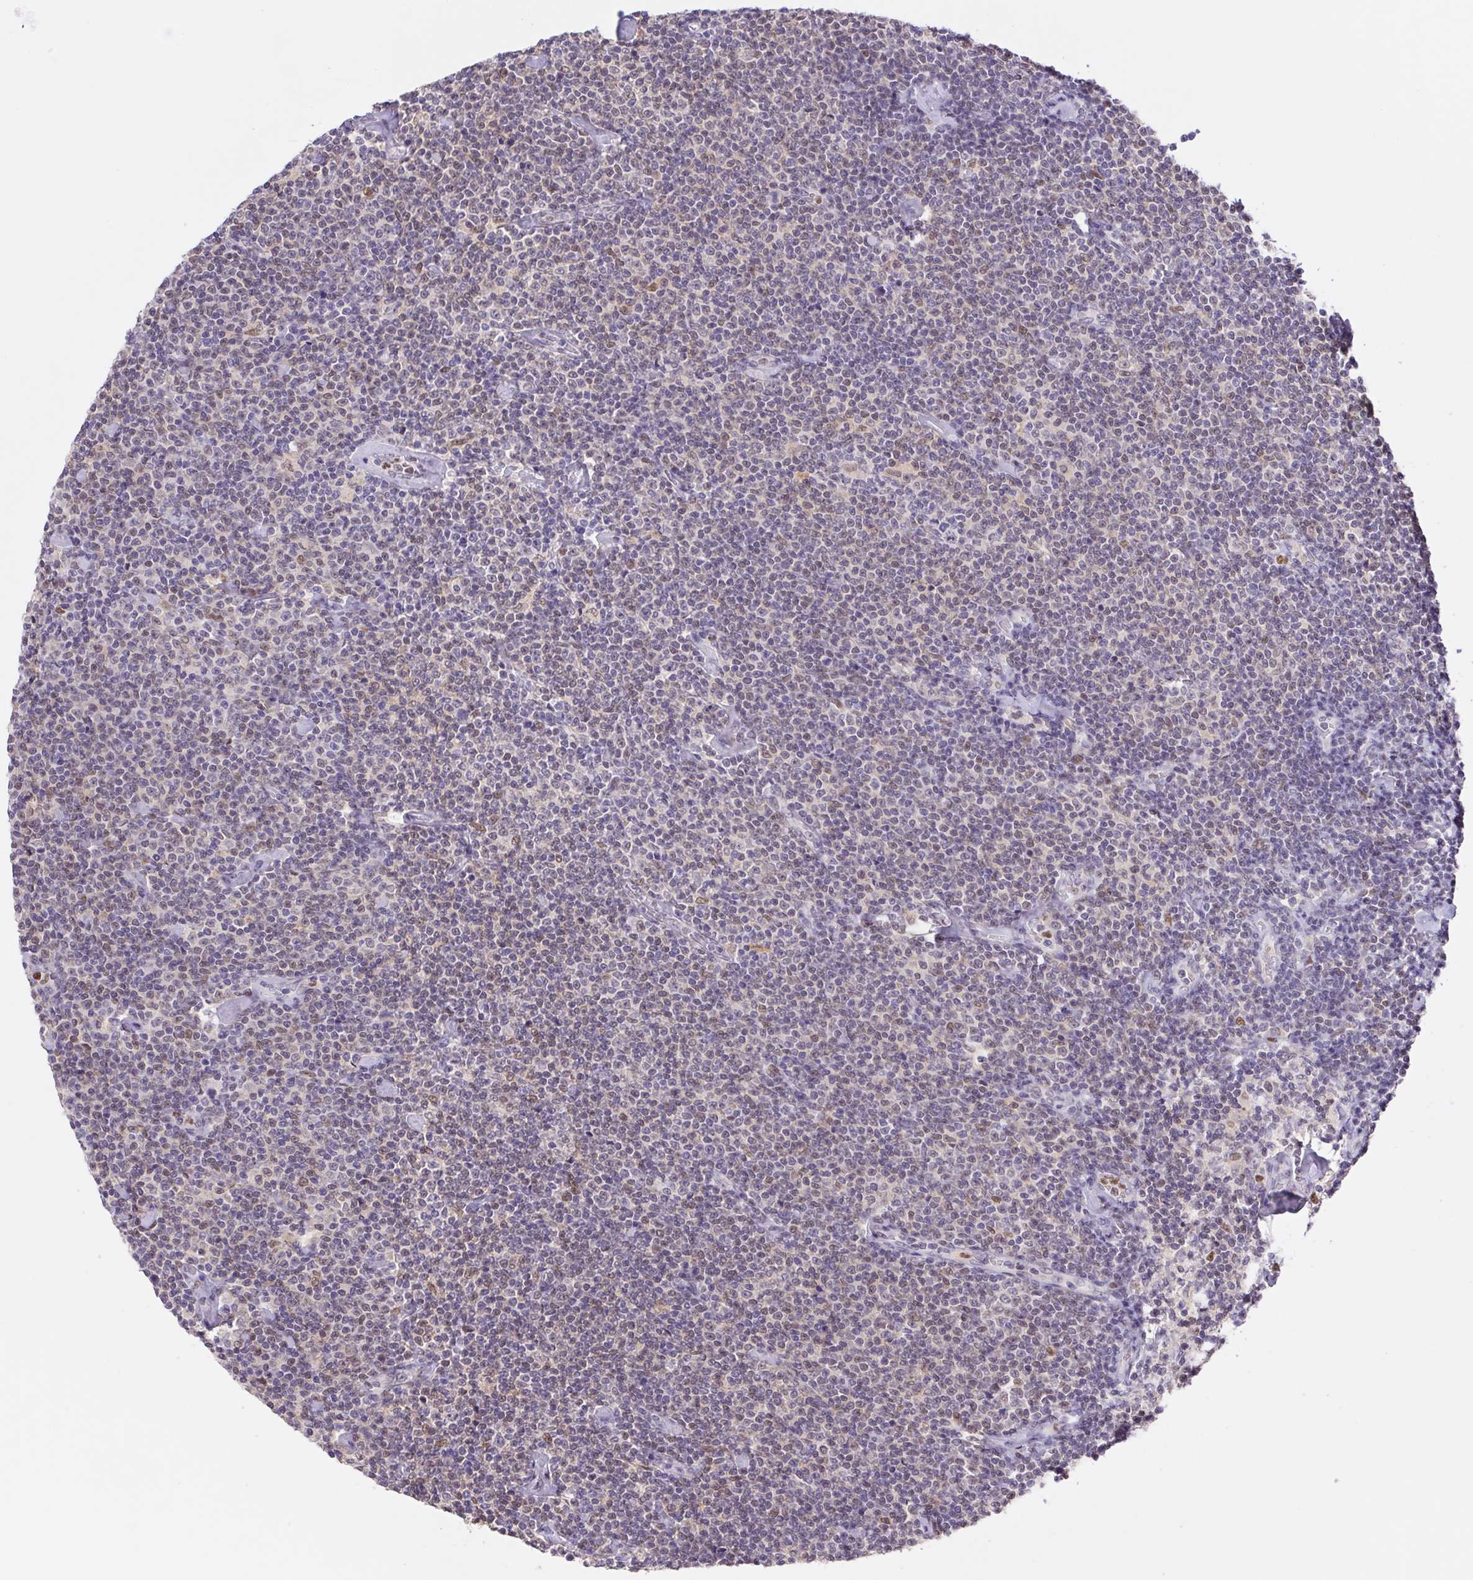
{"staining": {"intensity": "negative", "quantity": "none", "location": "none"}, "tissue": "lymphoma", "cell_type": "Tumor cells", "image_type": "cancer", "snomed": [{"axis": "morphology", "description": "Malignant lymphoma, non-Hodgkin's type, Low grade"}, {"axis": "topography", "description": "Lymph node"}], "caption": "Tumor cells are negative for brown protein staining in malignant lymphoma, non-Hodgkin's type (low-grade). The staining is performed using DAB brown chromogen with nuclei counter-stained in using hematoxylin.", "gene": "L3MBTL4", "patient": {"sex": "male", "age": 81}}